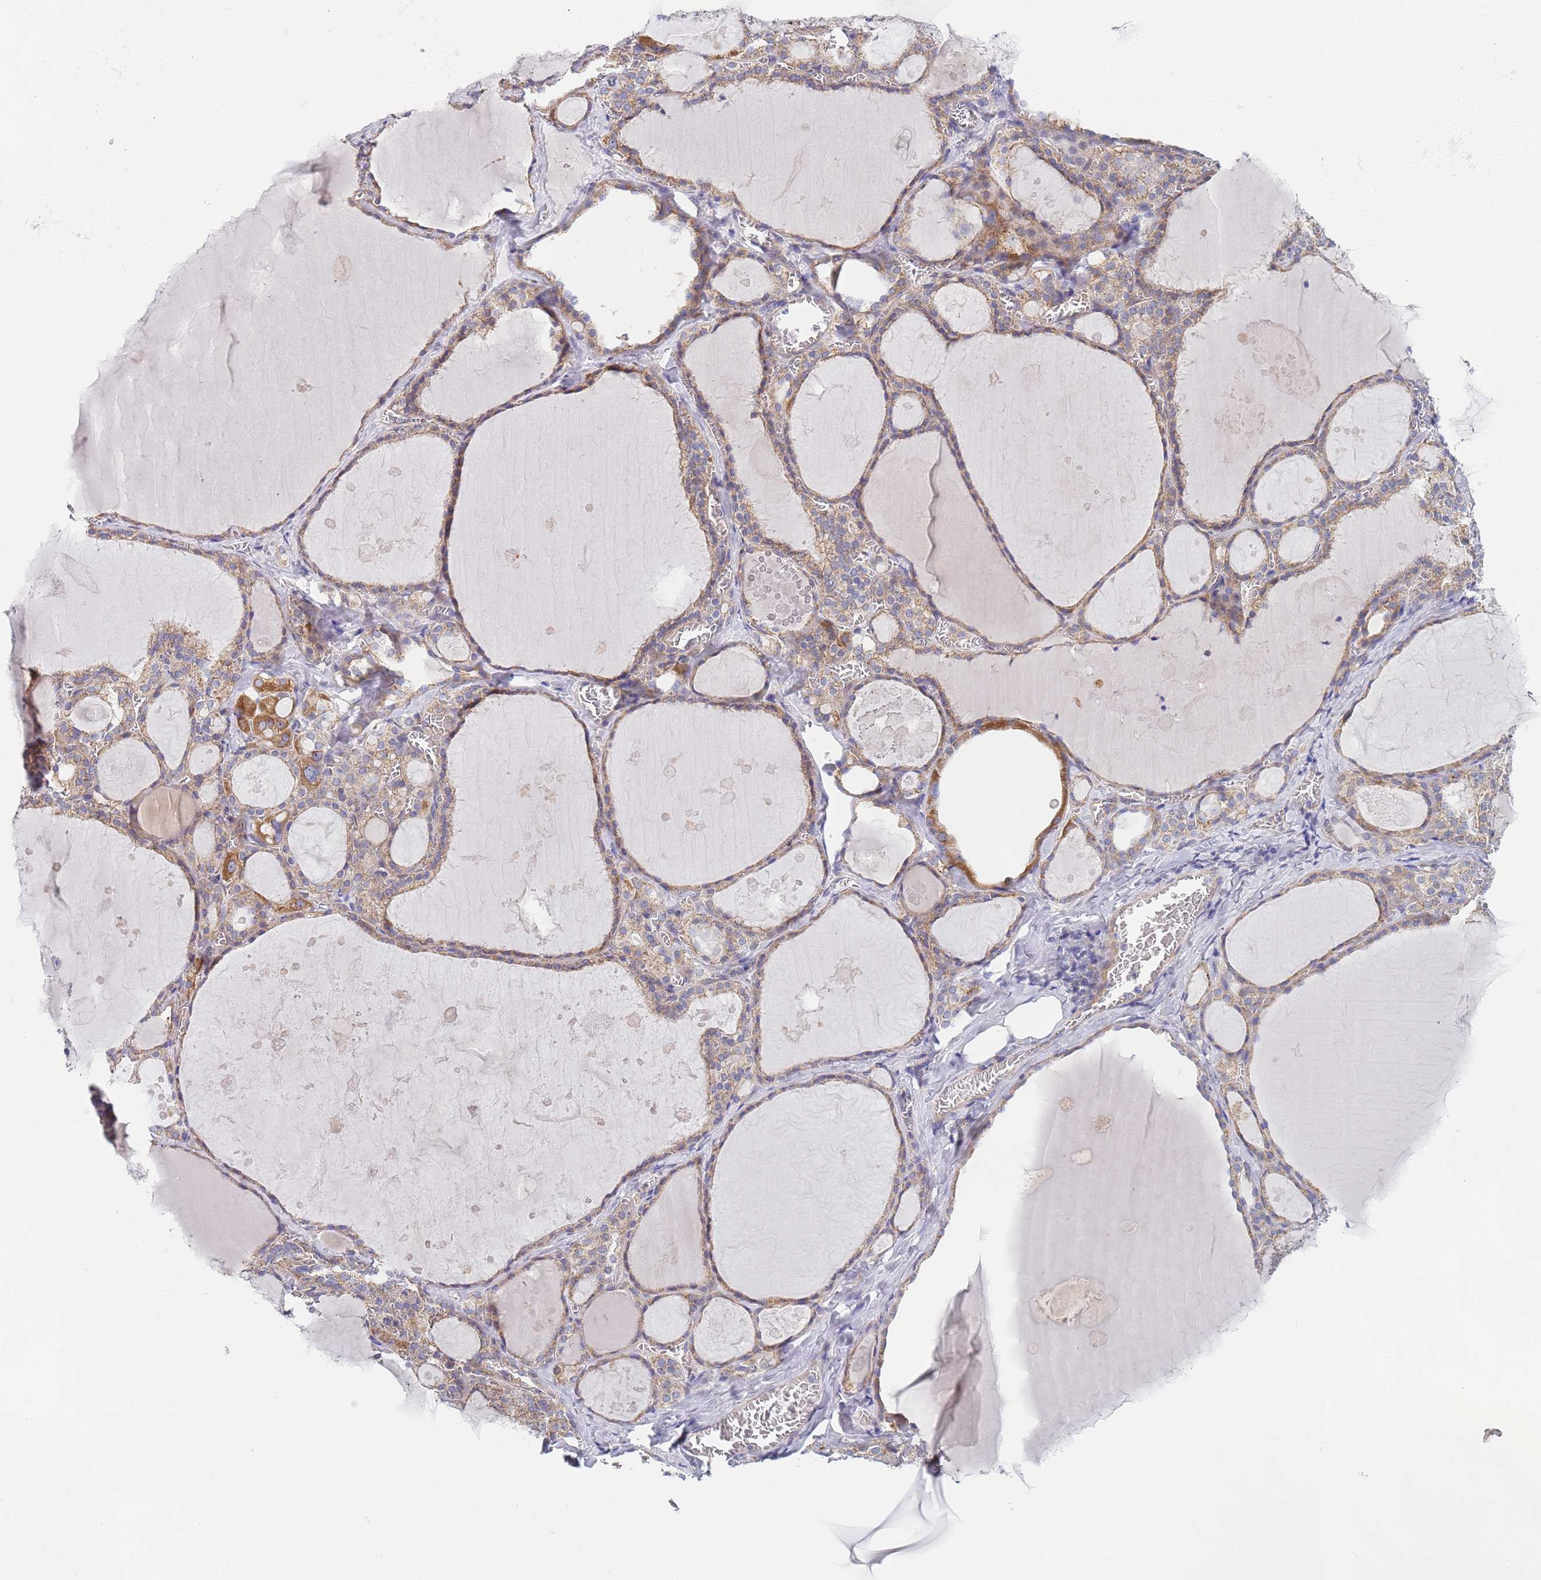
{"staining": {"intensity": "moderate", "quantity": ">75%", "location": "cytoplasmic/membranous"}, "tissue": "thyroid gland", "cell_type": "Glandular cells", "image_type": "normal", "snomed": [{"axis": "morphology", "description": "Normal tissue, NOS"}, {"axis": "topography", "description": "Thyroid gland"}], "caption": "Protein expression analysis of benign human thyroid gland reveals moderate cytoplasmic/membranous expression in approximately >75% of glandular cells.", "gene": "PWWP3A", "patient": {"sex": "male", "age": 56}}